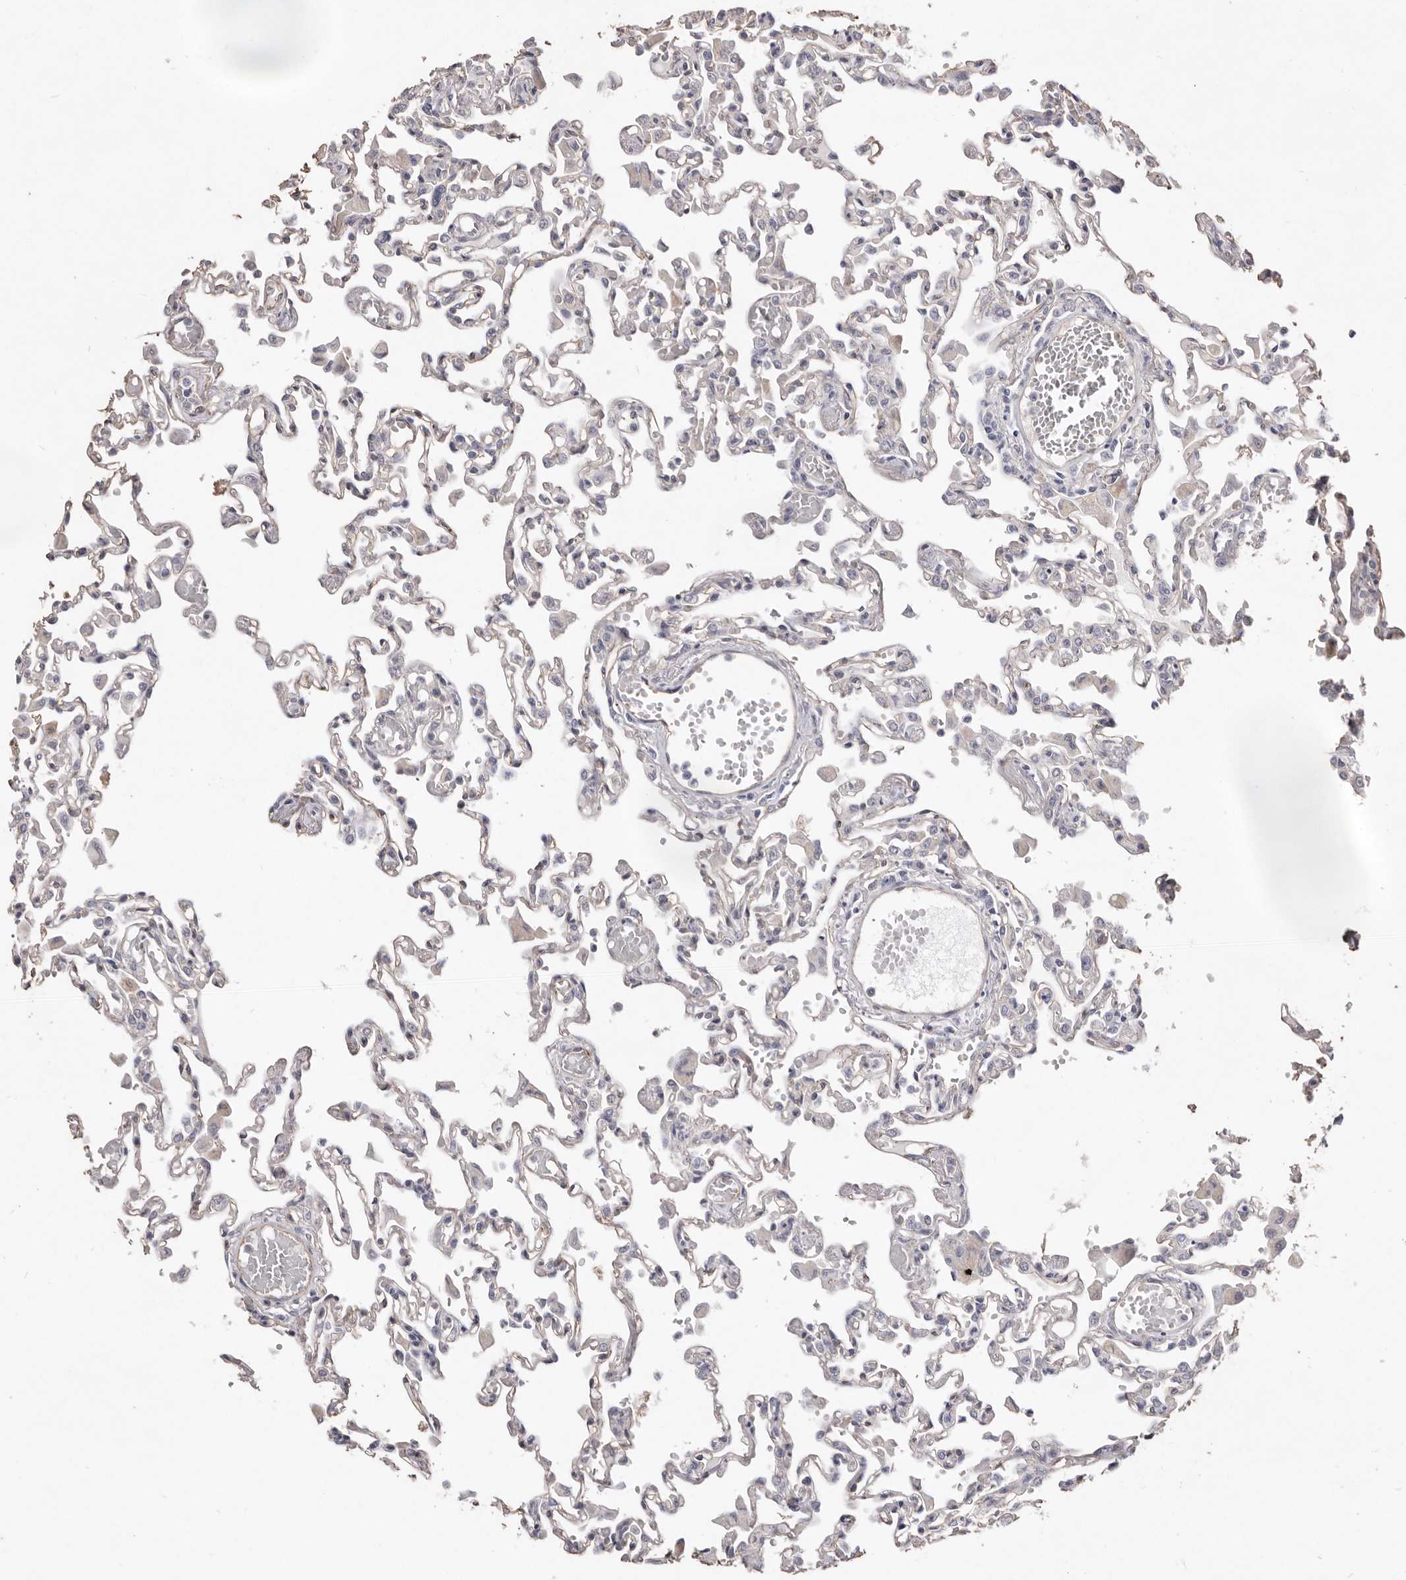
{"staining": {"intensity": "weak", "quantity": "<25%", "location": "cytoplasmic/membranous"}, "tissue": "lung", "cell_type": "Alveolar cells", "image_type": "normal", "snomed": [{"axis": "morphology", "description": "Normal tissue, NOS"}, {"axis": "topography", "description": "Bronchus"}, {"axis": "topography", "description": "Lung"}], "caption": "Alveolar cells are negative for protein expression in unremarkable human lung. (Stains: DAB immunohistochemistry with hematoxylin counter stain, Microscopy: brightfield microscopy at high magnification).", "gene": "ZYG11B", "patient": {"sex": "female", "age": 49}}